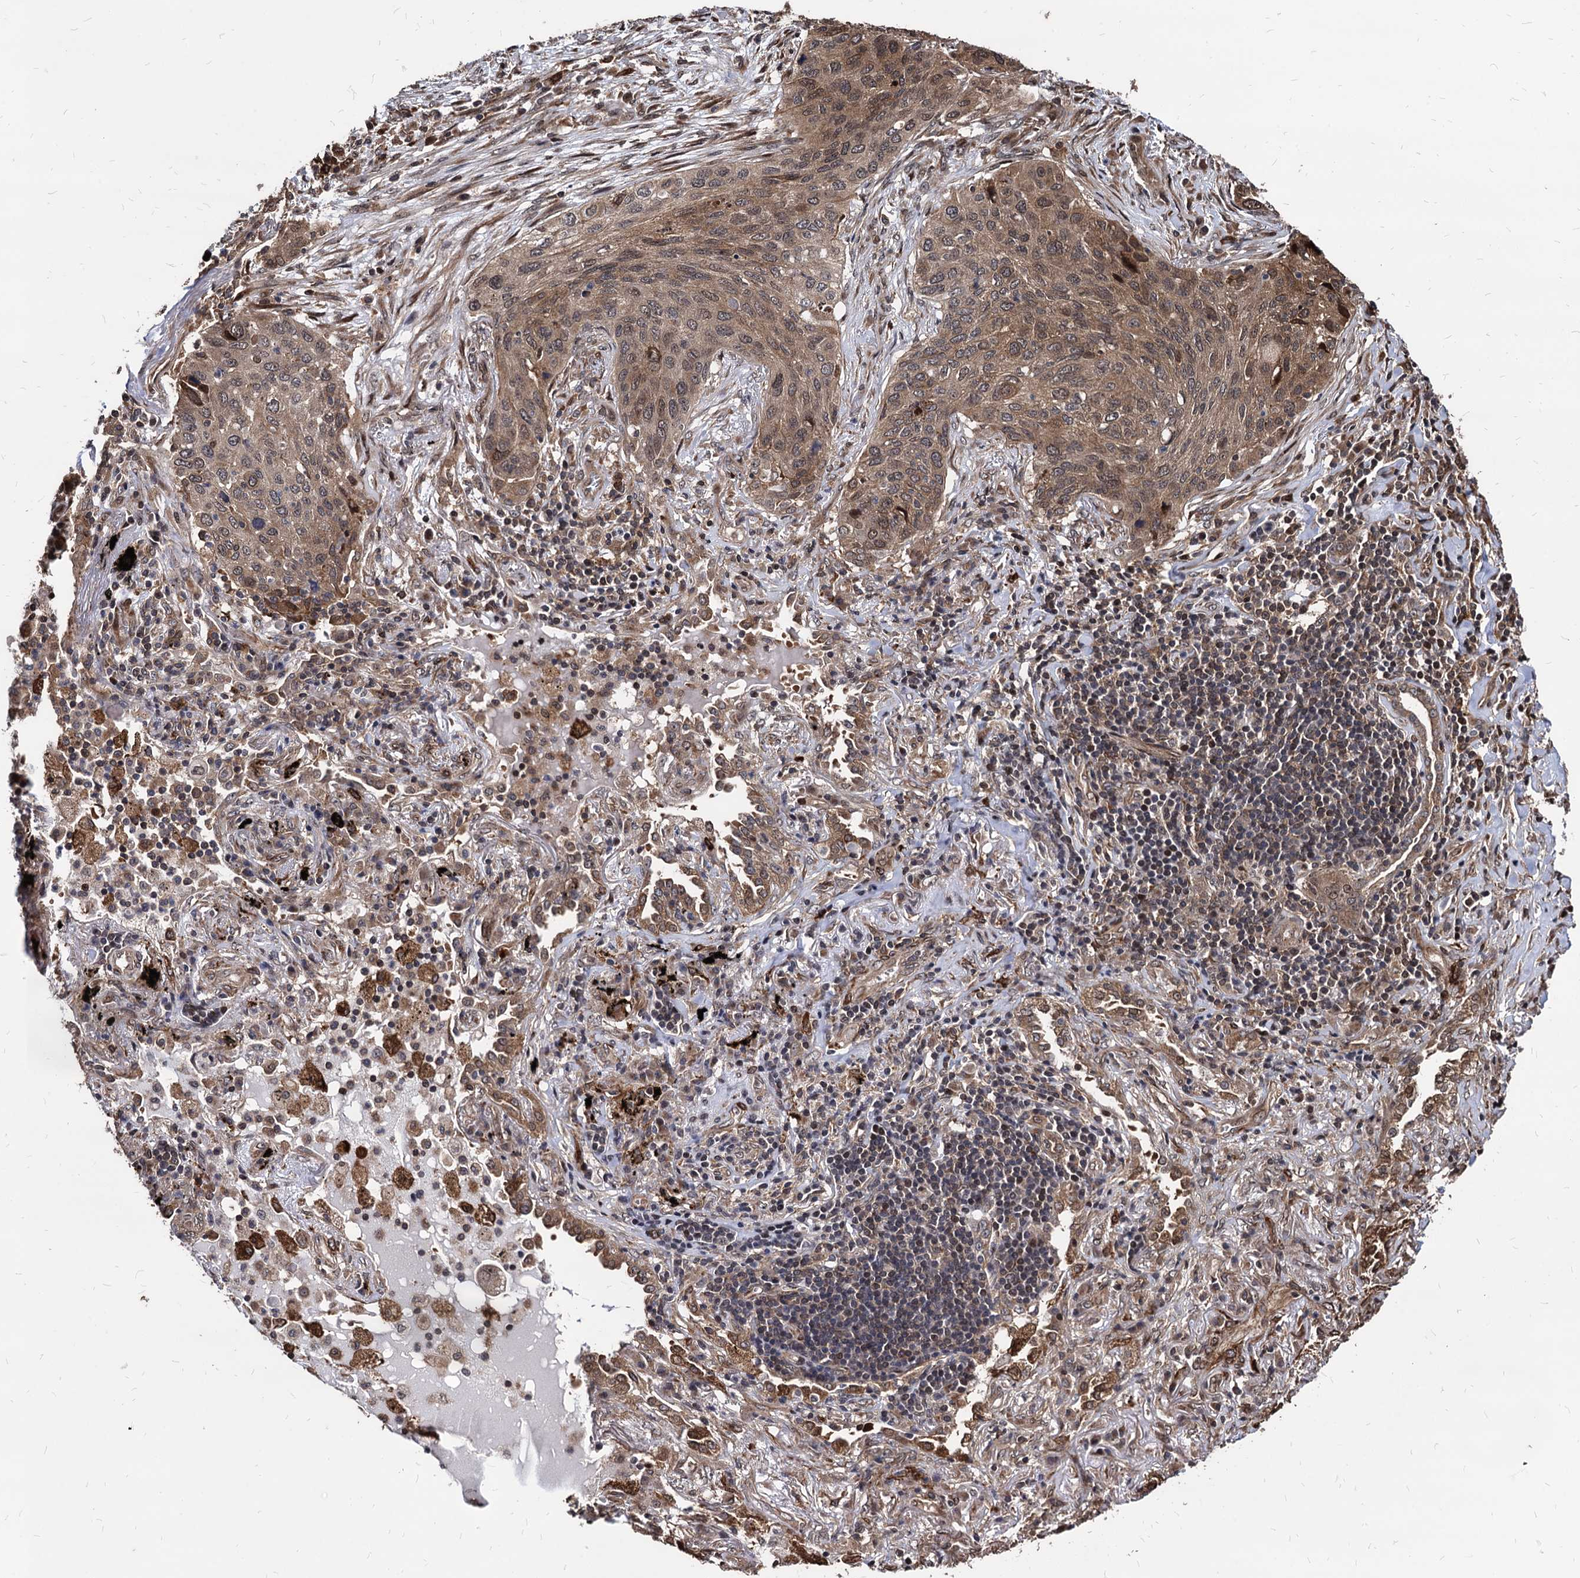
{"staining": {"intensity": "moderate", "quantity": ">75%", "location": "cytoplasmic/membranous"}, "tissue": "lung cancer", "cell_type": "Tumor cells", "image_type": "cancer", "snomed": [{"axis": "morphology", "description": "Squamous cell carcinoma, NOS"}, {"axis": "topography", "description": "Lung"}], "caption": "This is a histology image of immunohistochemistry (IHC) staining of lung squamous cell carcinoma, which shows moderate staining in the cytoplasmic/membranous of tumor cells.", "gene": "ANKRD12", "patient": {"sex": "female", "age": 63}}